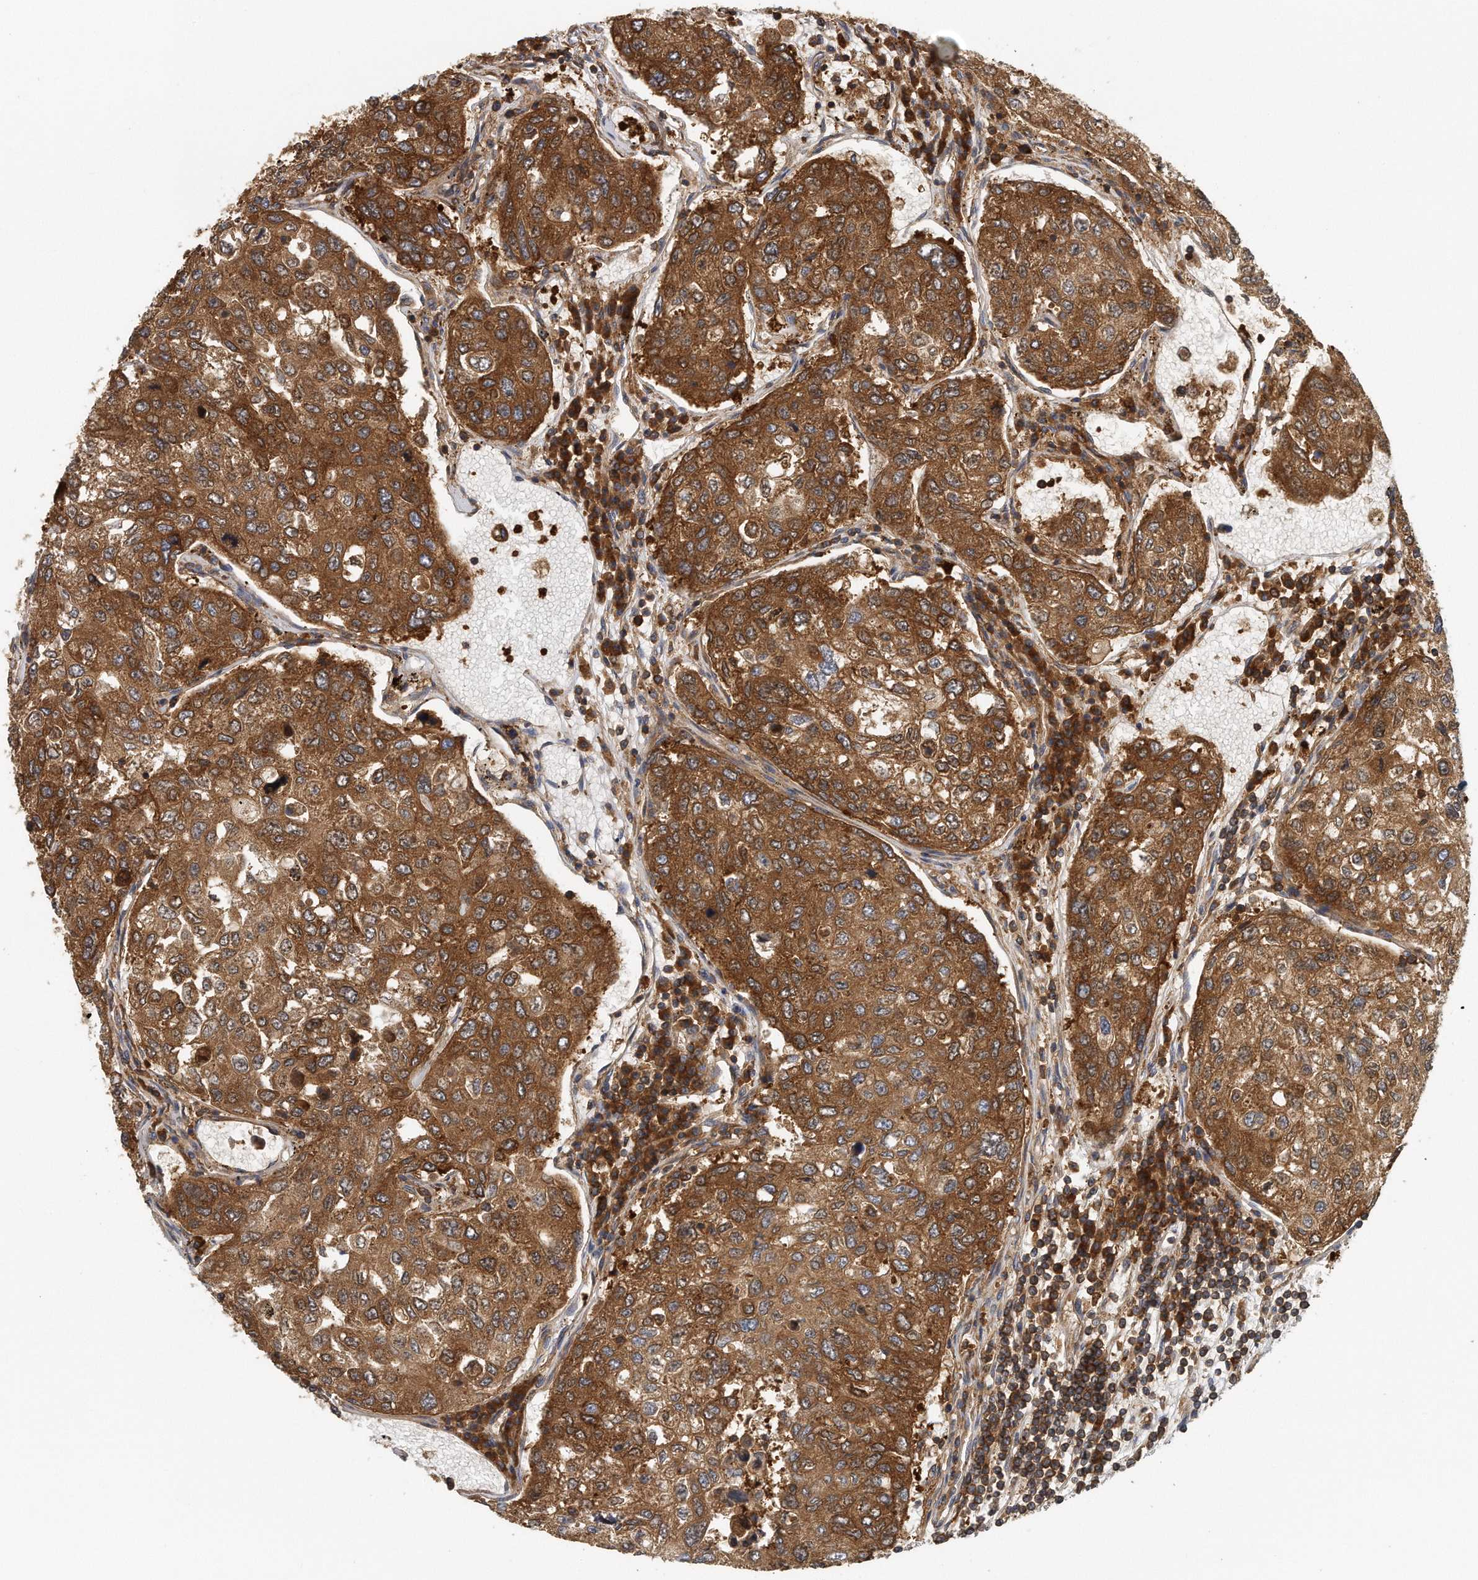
{"staining": {"intensity": "strong", "quantity": ">75%", "location": "cytoplasmic/membranous"}, "tissue": "urothelial cancer", "cell_type": "Tumor cells", "image_type": "cancer", "snomed": [{"axis": "morphology", "description": "Urothelial carcinoma, High grade"}, {"axis": "topography", "description": "Lymph node"}, {"axis": "topography", "description": "Urinary bladder"}], "caption": "This is an image of immunohistochemistry (IHC) staining of urothelial carcinoma (high-grade), which shows strong positivity in the cytoplasmic/membranous of tumor cells.", "gene": "EIF3I", "patient": {"sex": "male", "age": 51}}